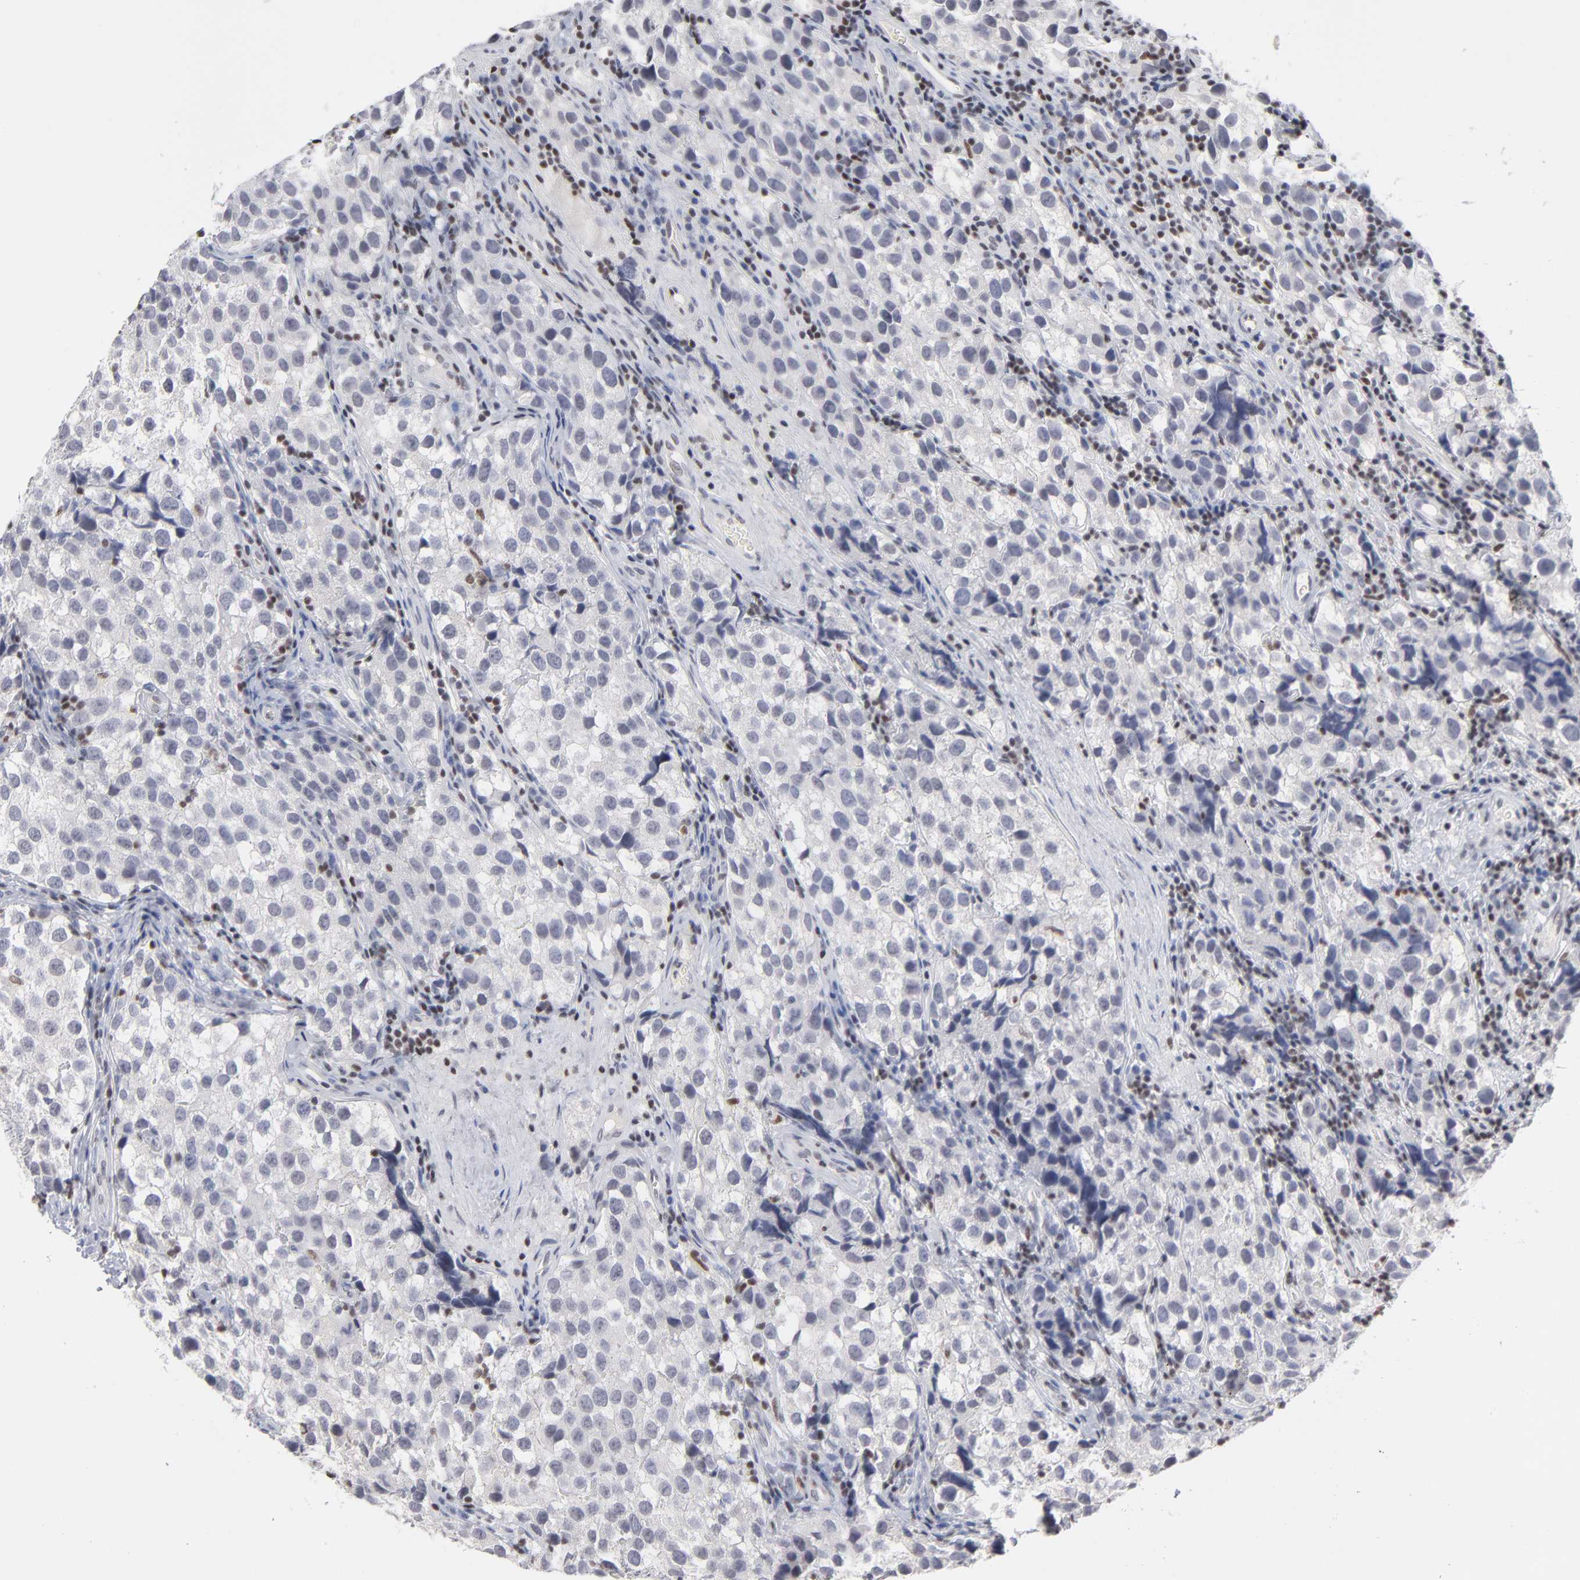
{"staining": {"intensity": "negative", "quantity": "none", "location": "none"}, "tissue": "testis cancer", "cell_type": "Tumor cells", "image_type": "cancer", "snomed": [{"axis": "morphology", "description": "Seminoma, NOS"}, {"axis": "topography", "description": "Testis"}], "caption": "A high-resolution micrograph shows IHC staining of testis cancer (seminoma), which exhibits no significant positivity in tumor cells.", "gene": "MAX", "patient": {"sex": "male", "age": 39}}